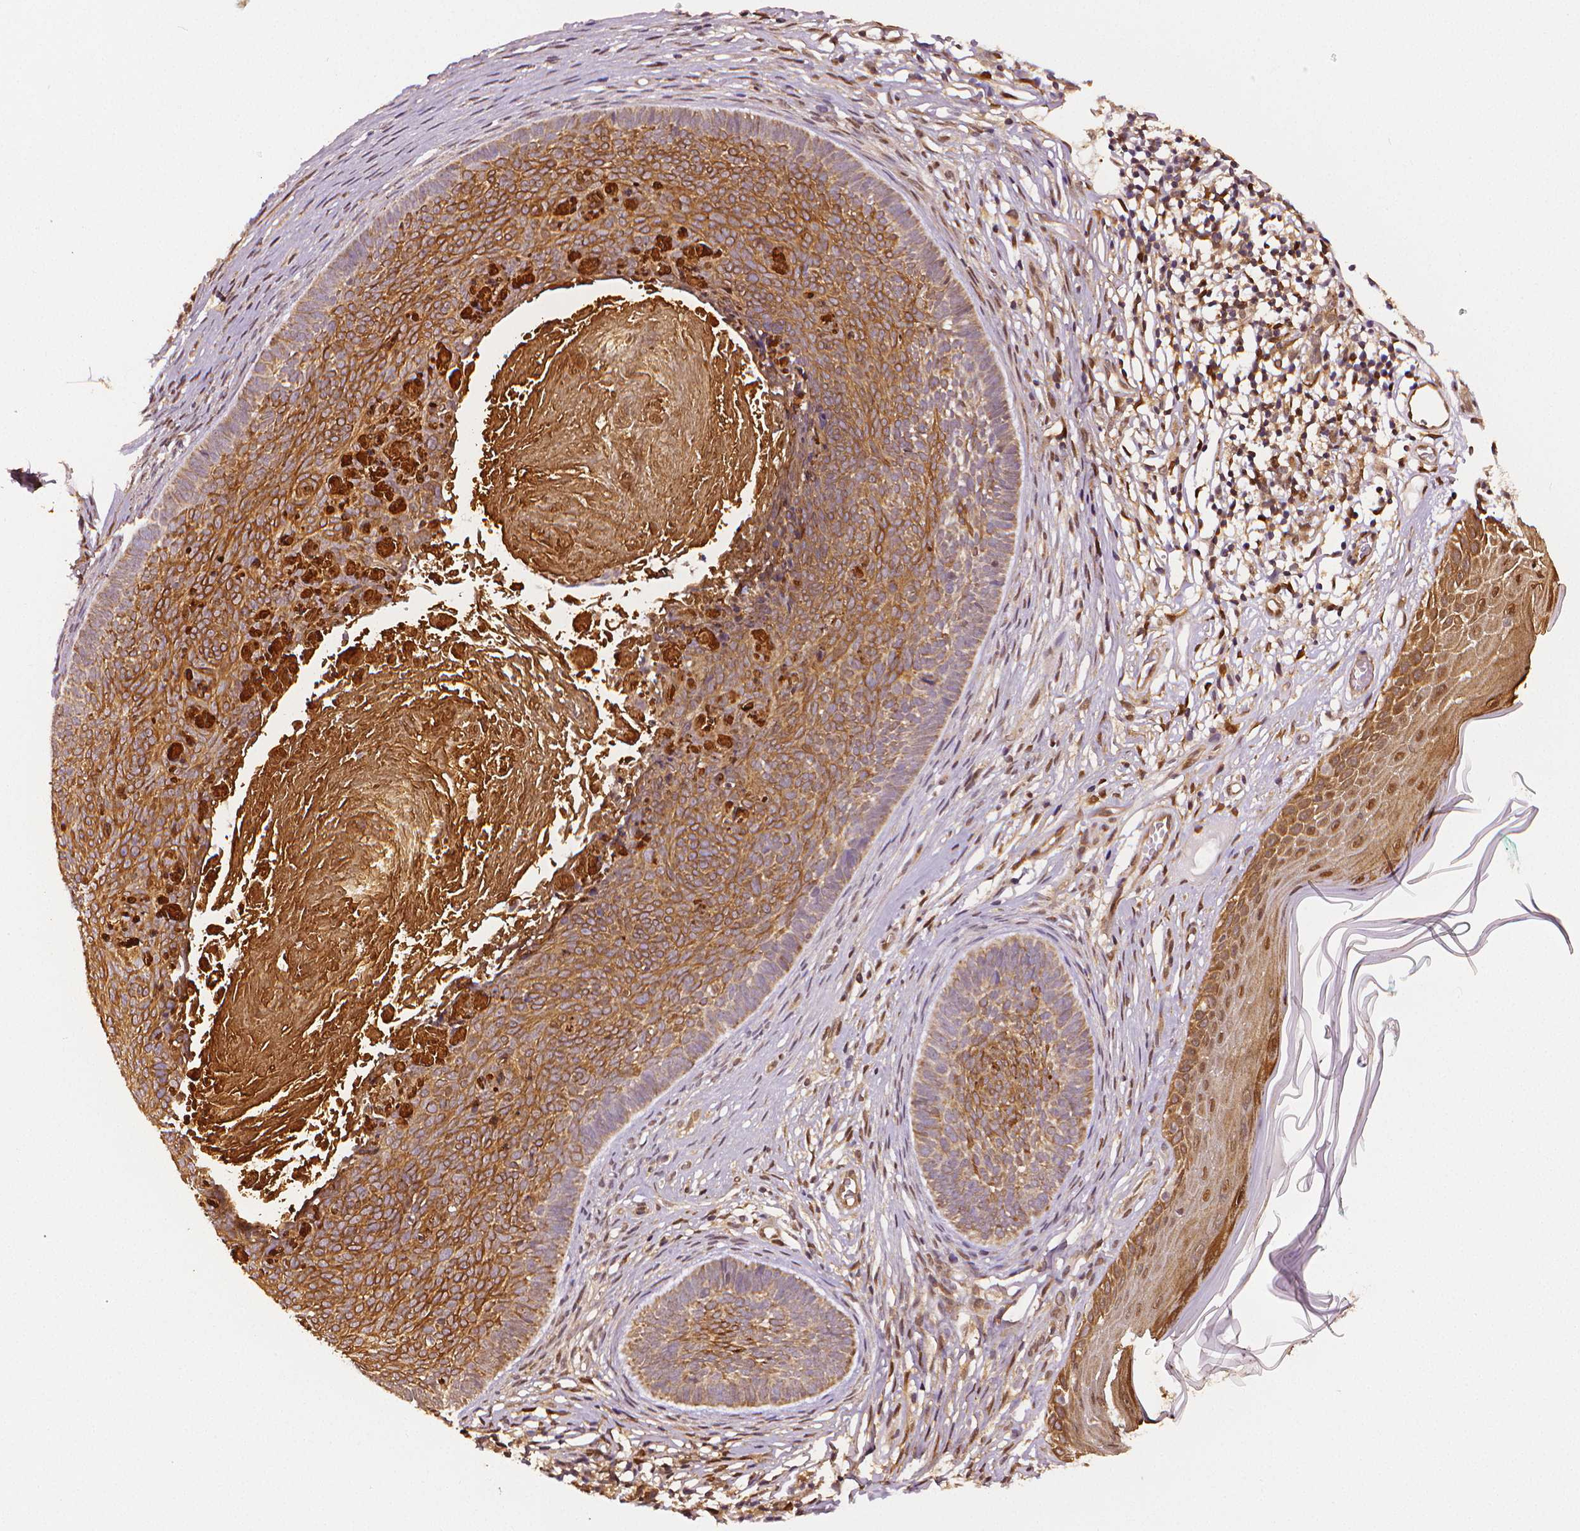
{"staining": {"intensity": "moderate", "quantity": ">75%", "location": "cytoplasmic/membranous"}, "tissue": "skin cancer", "cell_type": "Tumor cells", "image_type": "cancer", "snomed": [{"axis": "morphology", "description": "Basal cell carcinoma"}, {"axis": "topography", "description": "Skin"}], "caption": "Moderate cytoplasmic/membranous protein positivity is present in about >75% of tumor cells in skin basal cell carcinoma. (brown staining indicates protein expression, while blue staining denotes nuclei).", "gene": "STAT3", "patient": {"sex": "male", "age": 85}}